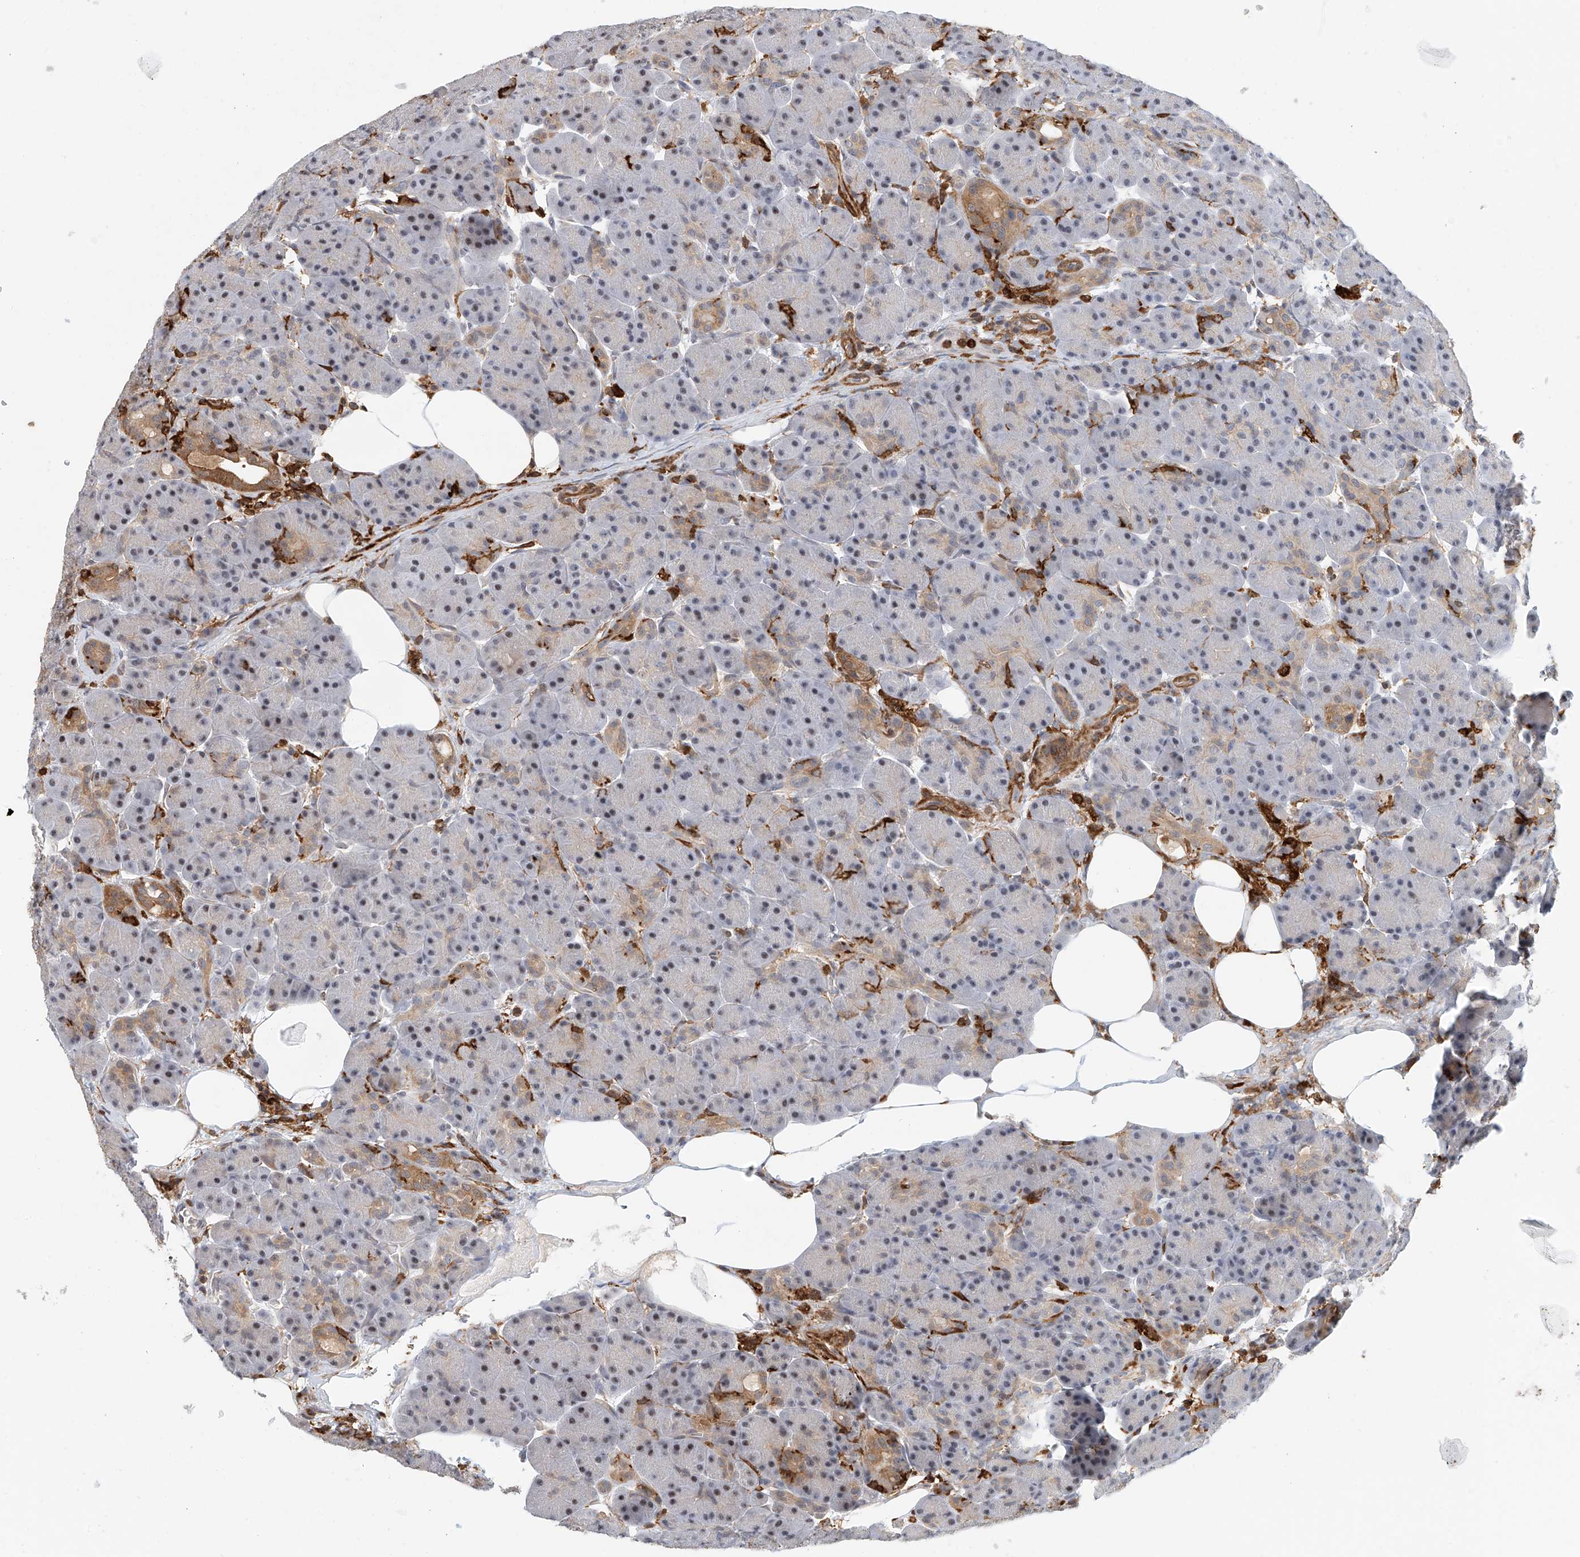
{"staining": {"intensity": "moderate", "quantity": "<25%", "location": "cytoplasmic/membranous"}, "tissue": "pancreas", "cell_type": "Exocrine glandular cells", "image_type": "normal", "snomed": [{"axis": "morphology", "description": "Normal tissue, NOS"}, {"axis": "topography", "description": "Pancreas"}], "caption": "A low amount of moderate cytoplasmic/membranous expression is seen in approximately <25% of exocrine glandular cells in normal pancreas.", "gene": "MICAL1", "patient": {"sex": "male", "age": 63}}